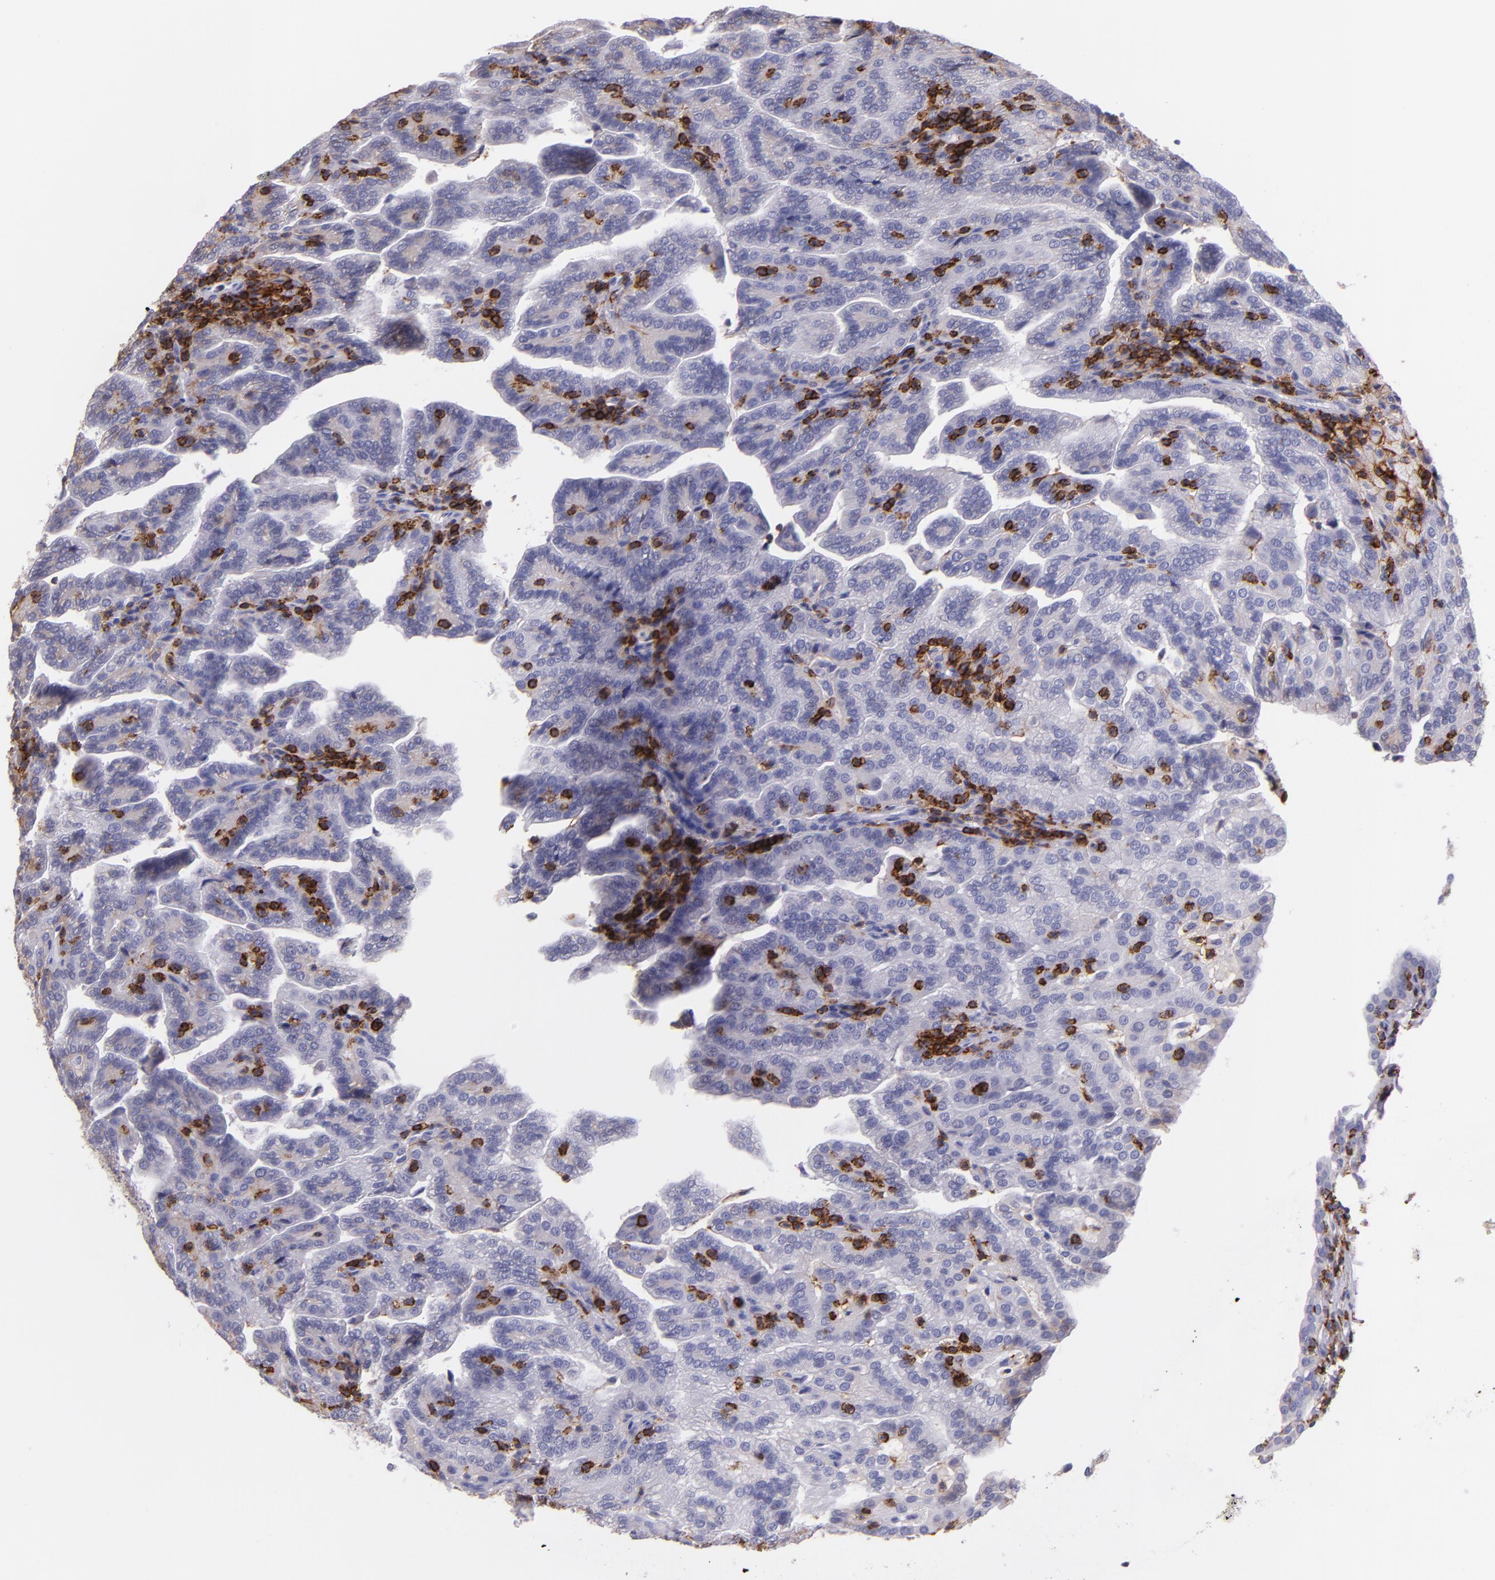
{"staining": {"intensity": "negative", "quantity": "none", "location": "none"}, "tissue": "renal cancer", "cell_type": "Tumor cells", "image_type": "cancer", "snomed": [{"axis": "morphology", "description": "Adenocarcinoma, NOS"}, {"axis": "topography", "description": "Kidney"}], "caption": "Adenocarcinoma (renal) was stained to show a protein in brown. There is no significant expression in tumor cells.", "gene": "SPN", "patient": {"sex": "male", "age": 61}}